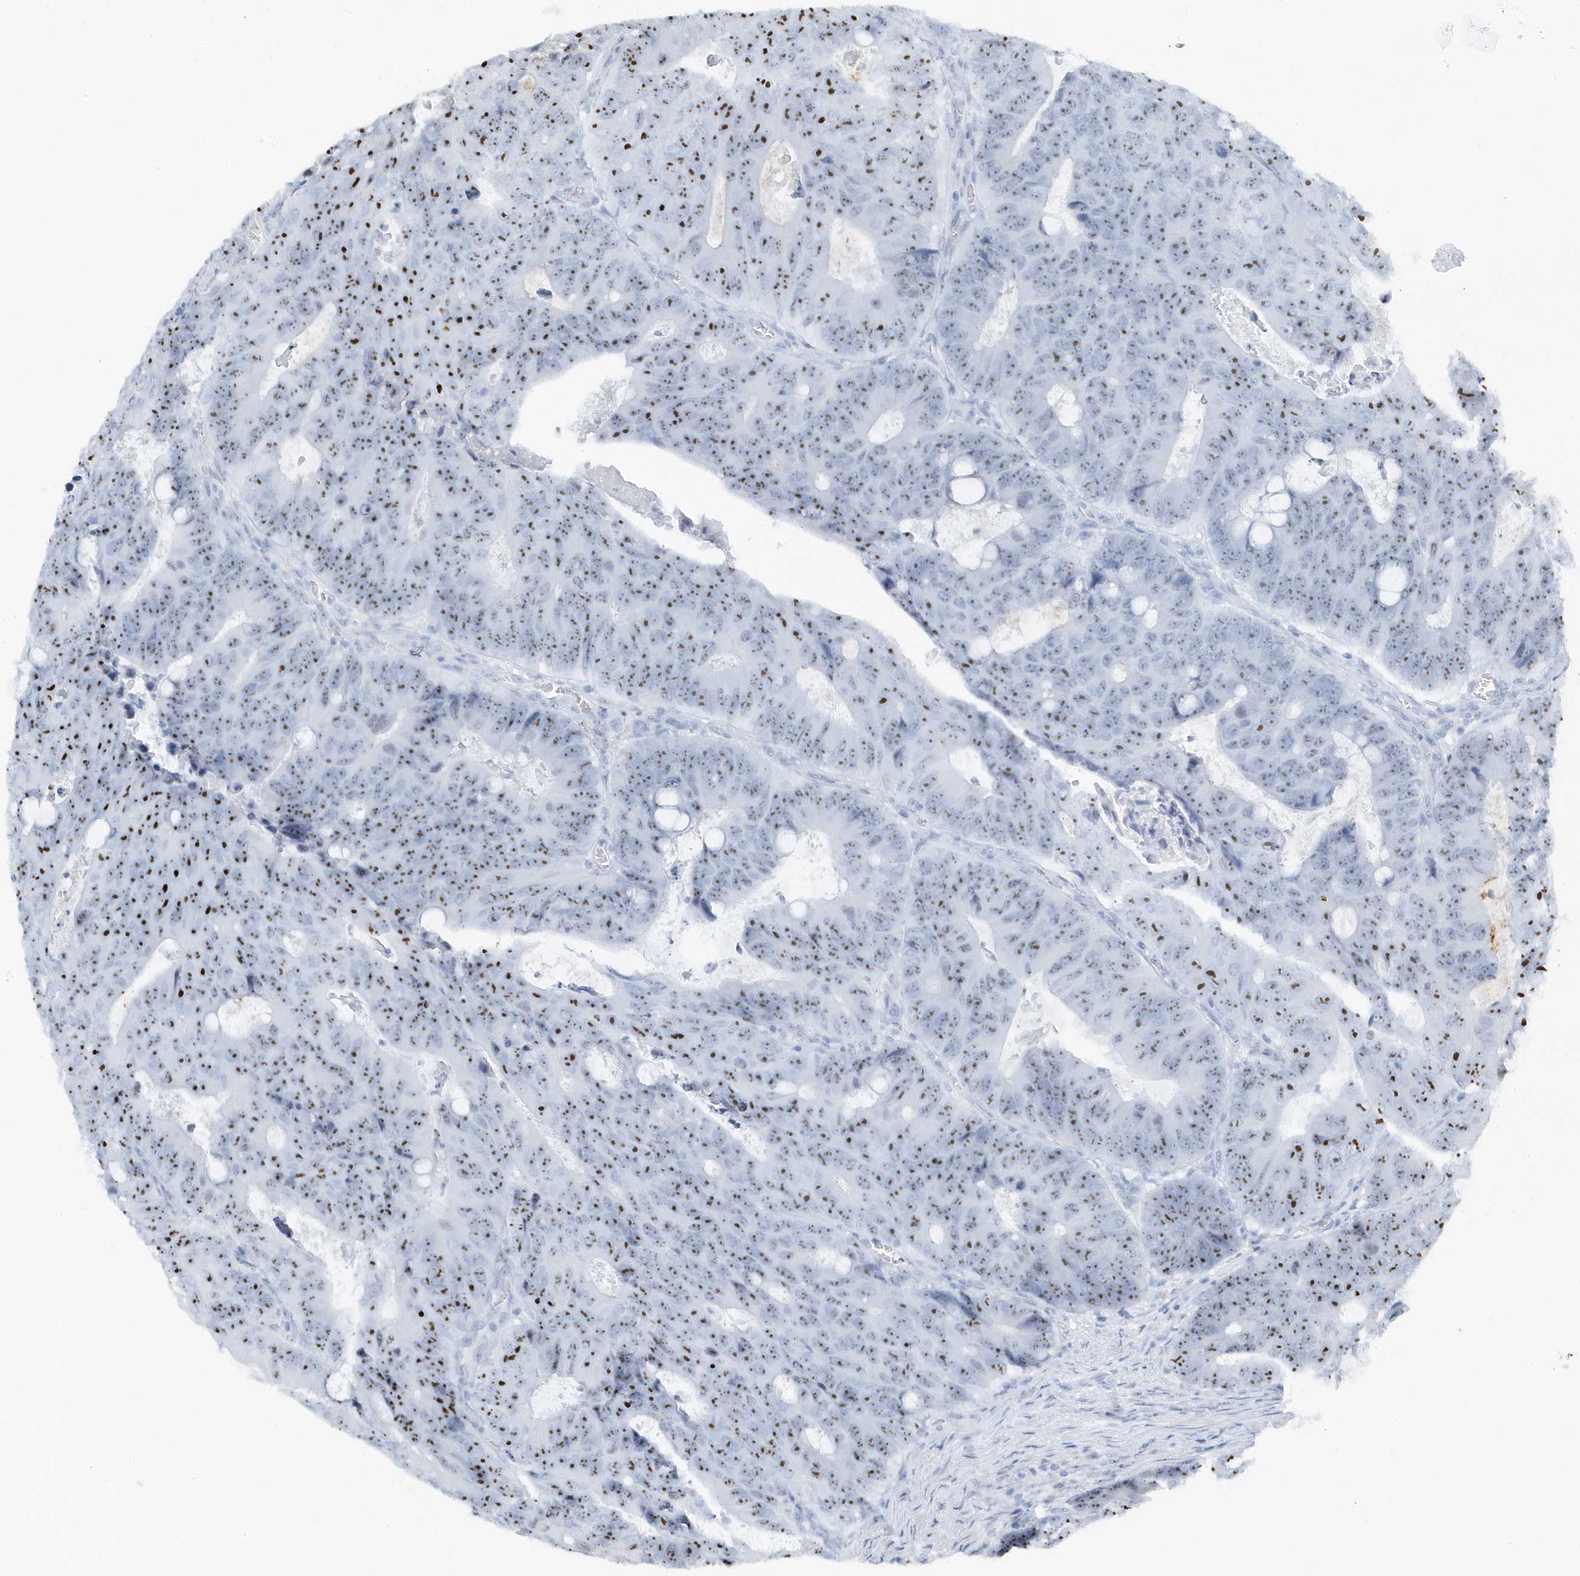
{"staining": {"intensity": "moderate", "quantity": ">75%", "location": "nuclear"}, "tissue": "colorectal cancer", "cell_type": "Tumor cells", "image_type": "cancer", "snomed": [{"axis": "morphology", "description": "Adenocarcinoma, NOS"}, {"axis": "topography", "description": "Colon"}], "caption": "Adenocarcinoma (colorectal) tissue exhibits moderate nuclear staining in approximately >75% of tumor cells, visualized by immunohistochemistry.", "gene": "RPF2", "patient": {"sex": "male", "age": 87}}